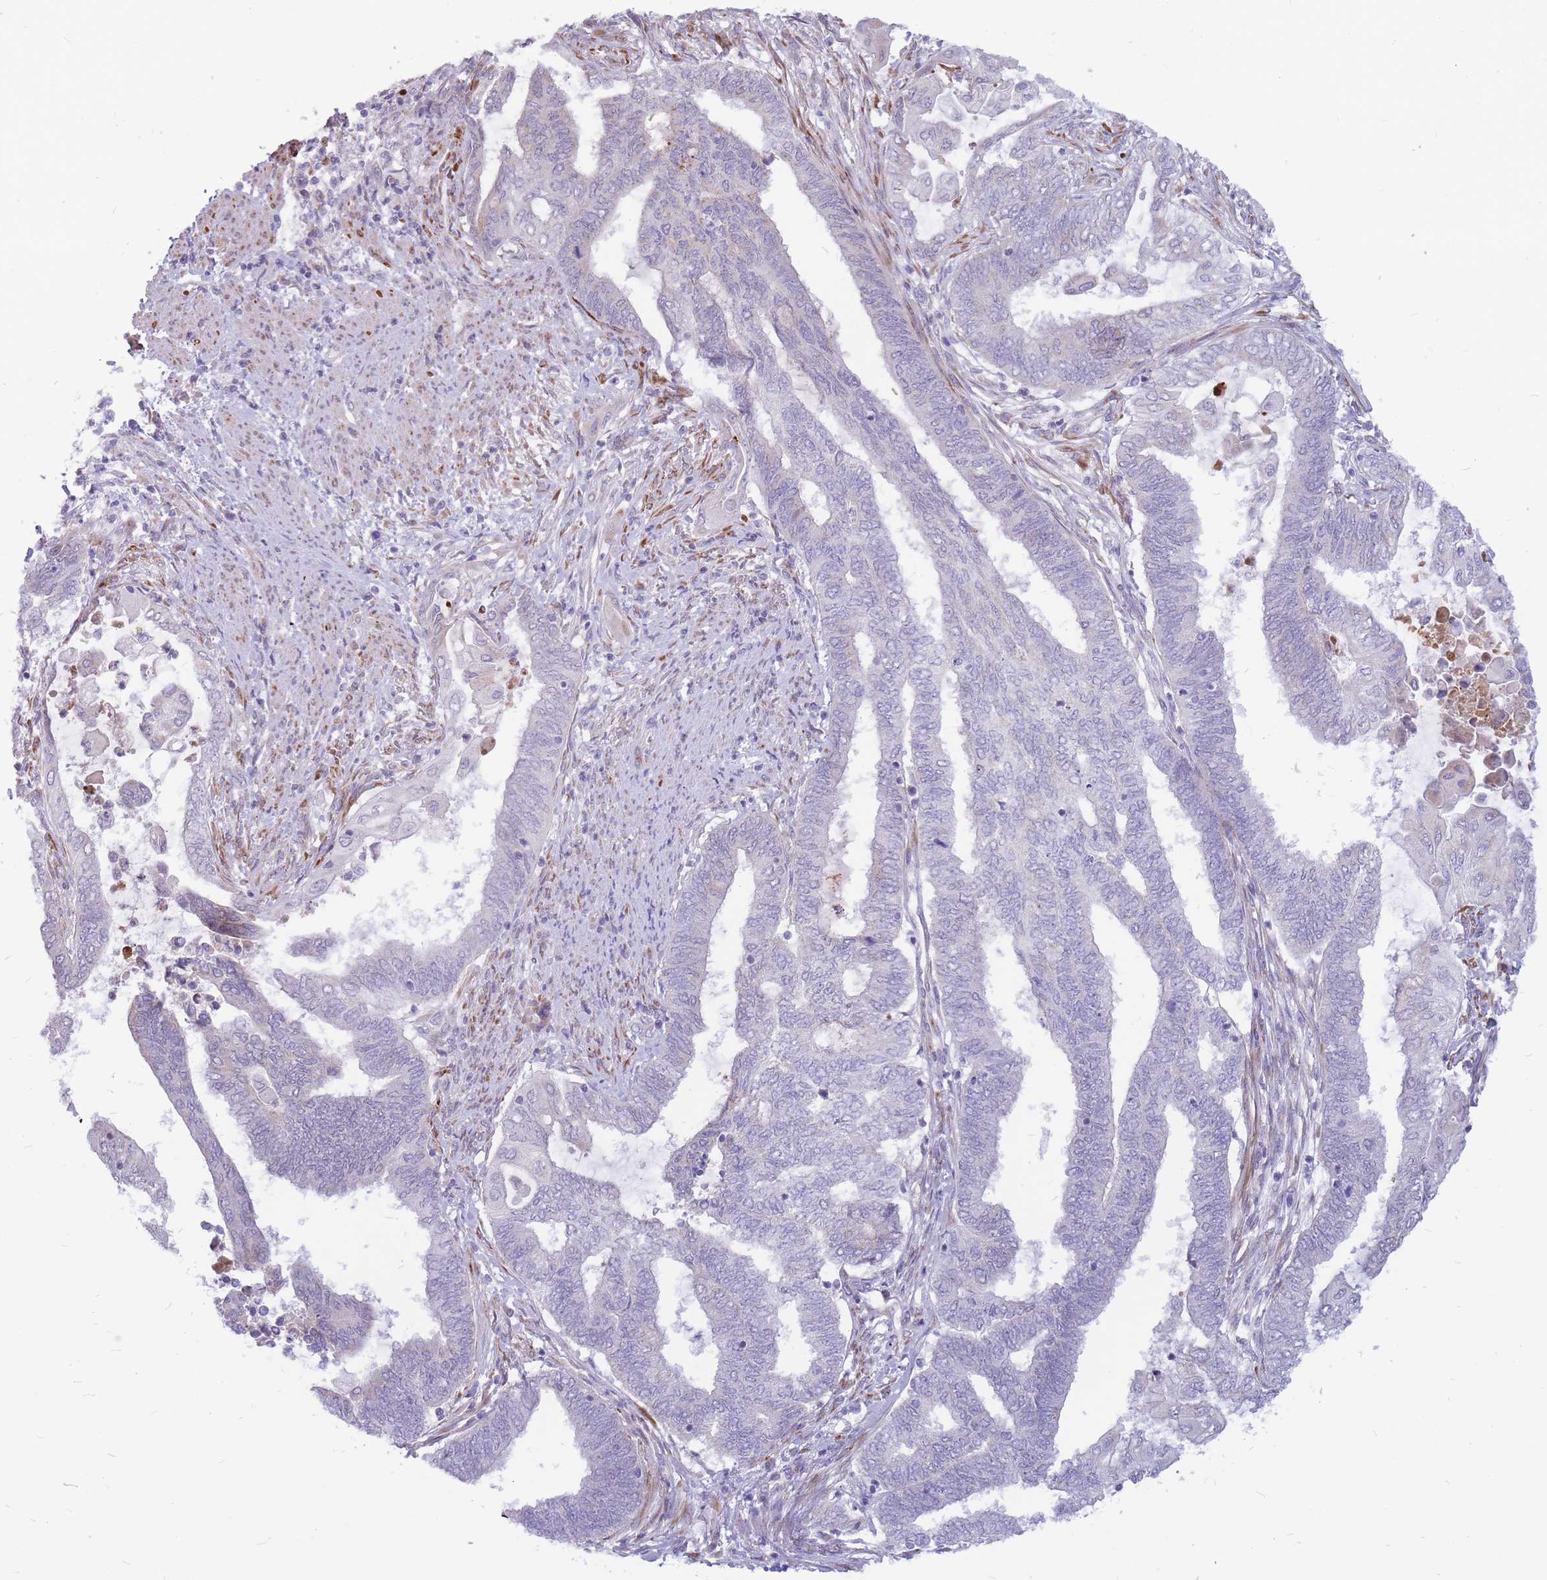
{"staining": {"intensity": "negative", "quantity": "none", "location": "none"}, "tissue": "endometrial cancer", "cell_type": "Tumor cells", "image_type": "cancer", "snomed": [{"axis": "morphology", "description": "Adenocarcinoma, NOS"}, {"axis": "topography", "description": "Uterus"}, {"axis": "topography", "description": "Endometrium"}], "caption": "Tumor cells show no significant positivity in endometrial adenocarcinoma.", "gene": "ADD2", "patient": {"sex": "female", "age": 70}}